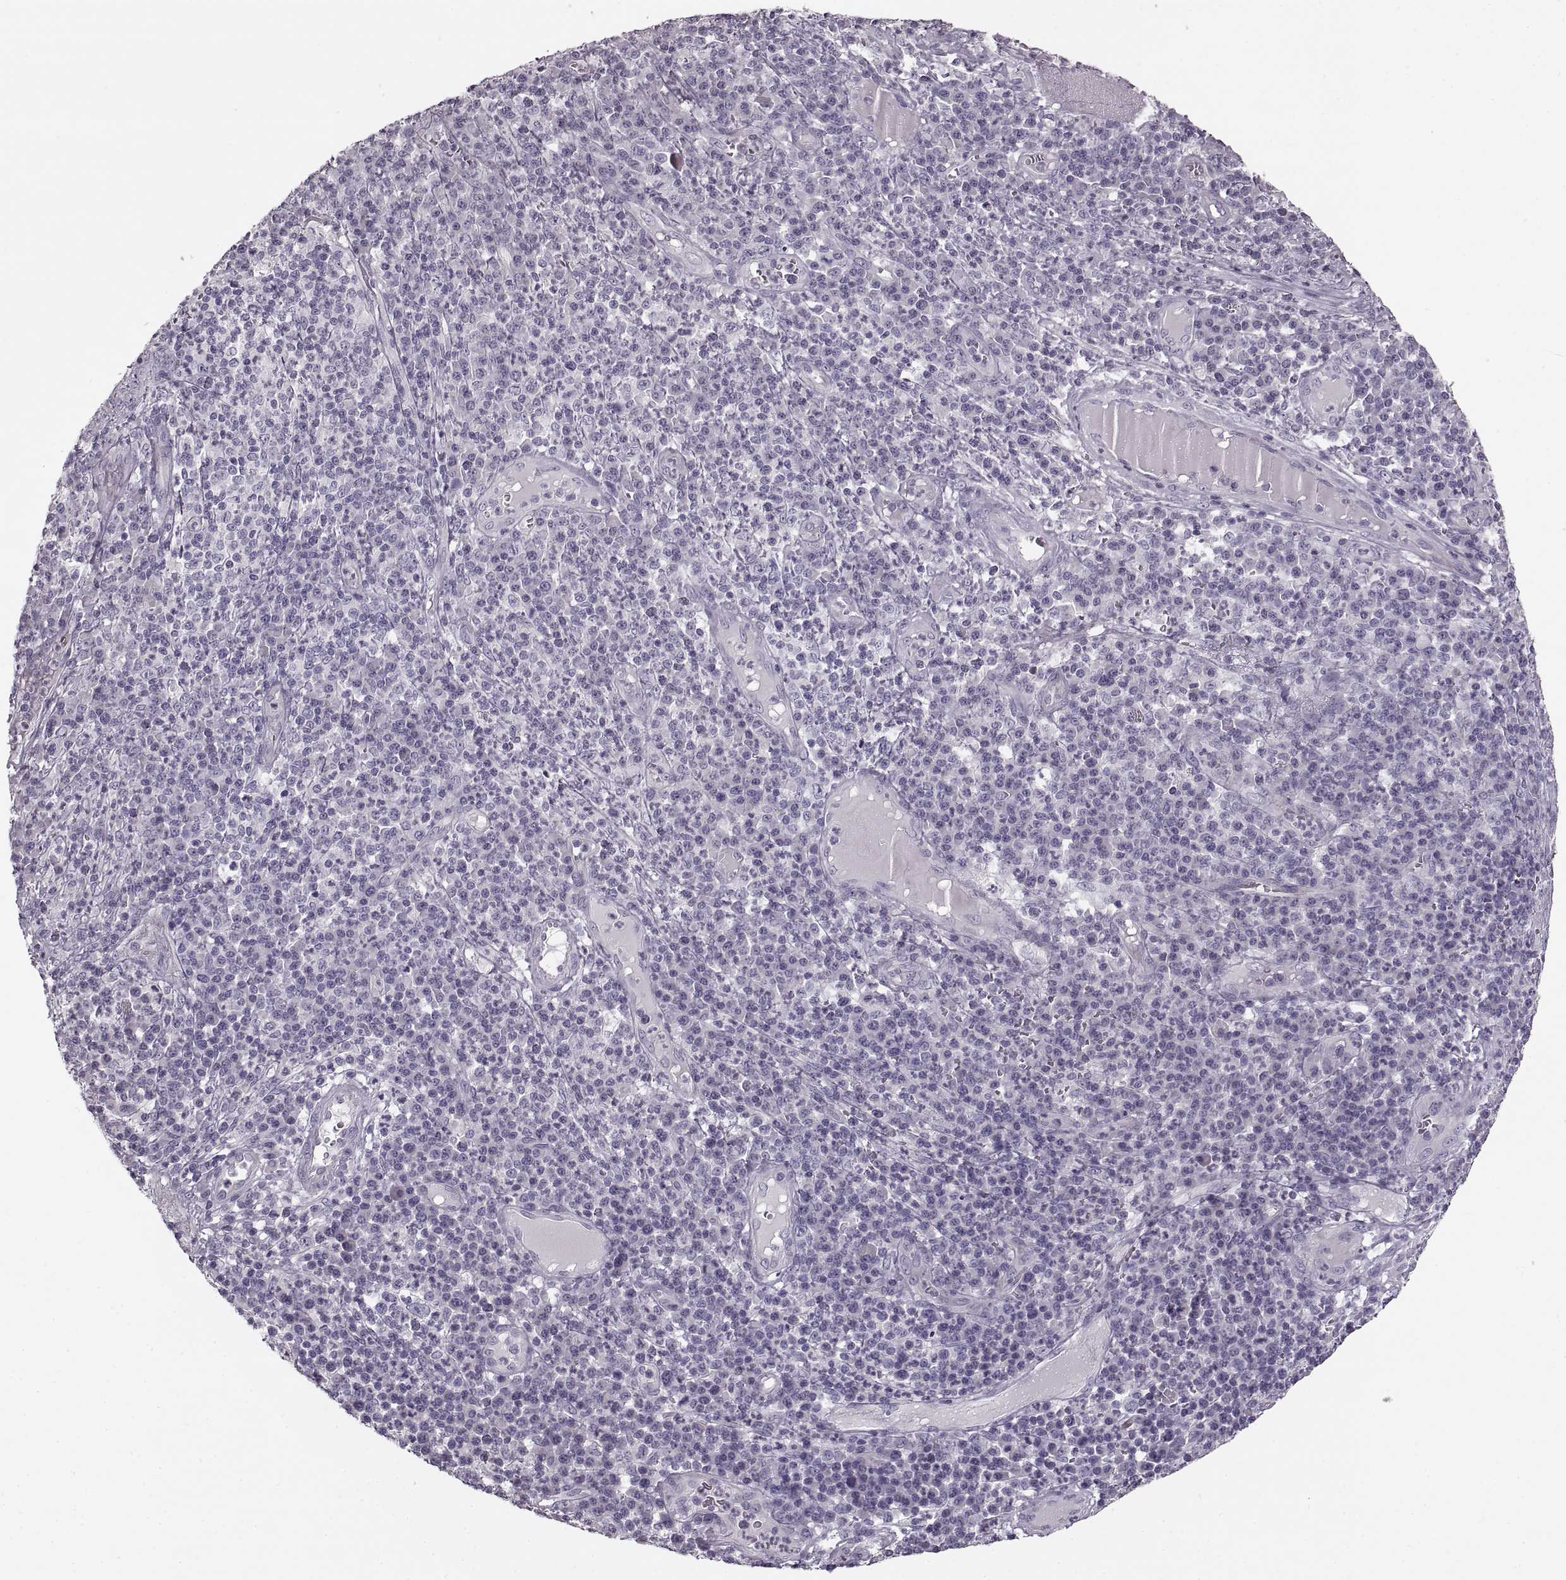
{"staining": {"intensity": "negative", "quantity": "none", "location": "none"}, "tissue": "skin cancer", "cell_type": "Tumor cells", "image_type": "cancer", "snomed": [{"axis": "morphology", "description": "Squamous cell carcinoma, NOS"}, {"axis": "topography", "description": "Skin"}, {"axis": "topography", "description": "Anal"}], "caption": "Human skin cancer stained for a protein using IHC shows no expression in tumor cells.", "gene": "CNTN1", "patient": {"sex": "female", "age": 51}}